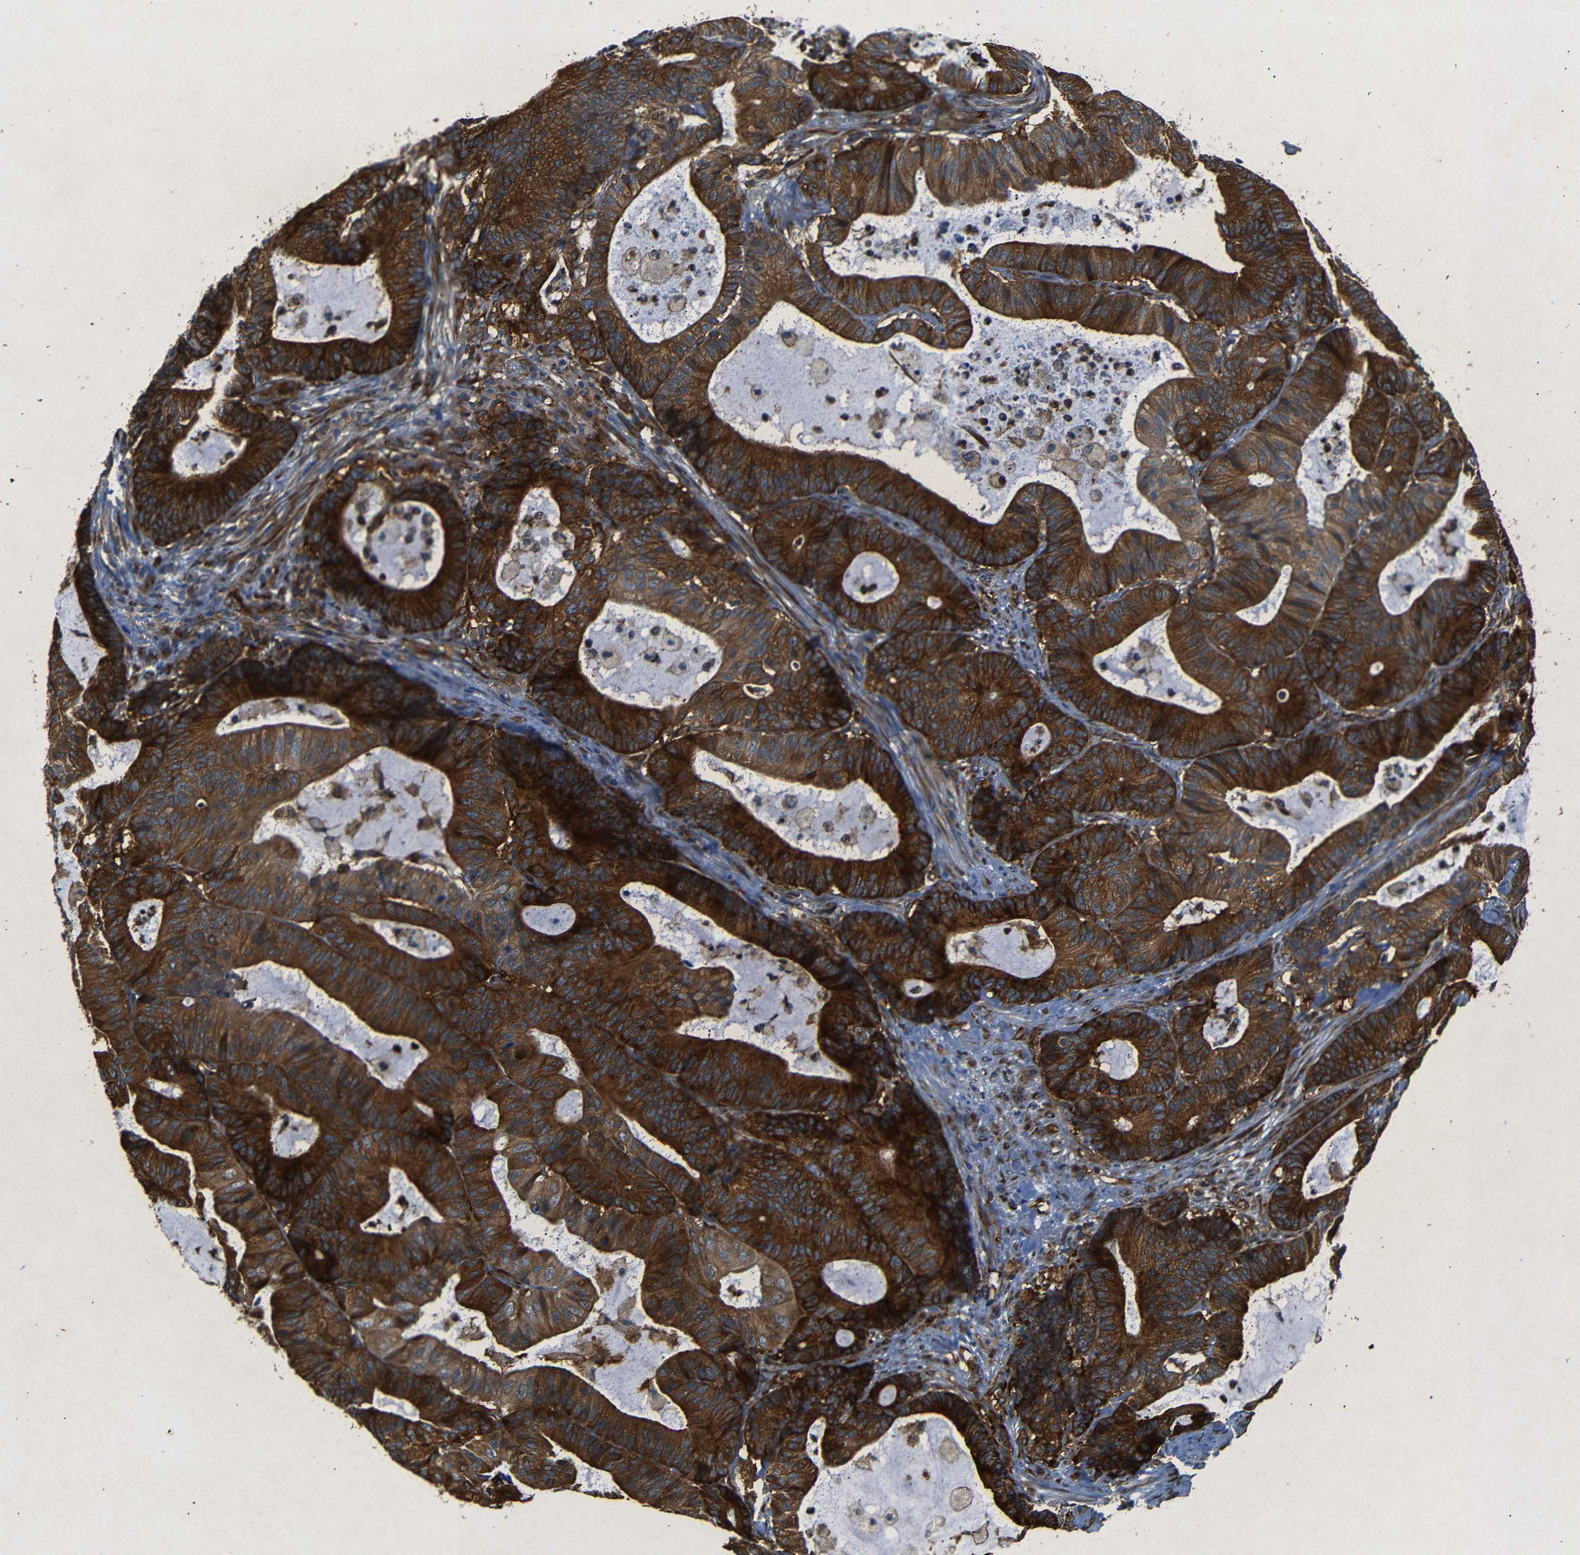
{"staining": {"intensity": "strong", "quantity": ">75%", "location": "cytoplasmic/membranous"}, "tissue": "colorectal cancer", "cell_type": "Tumor cells", "image_type": "cancer", "snomed": [{"axis": "morphology", "description": "Adenocarcinoma, NOS"}, {"axis": "topography", "description": "Colon"}], "caption": "Colorectal cancer stained with IHC displays strong cytoplasmic/membranous expression in about >75% of tumor cells.", "gene": "BTF3", "patient": {"sex": "female", "age": 84}}